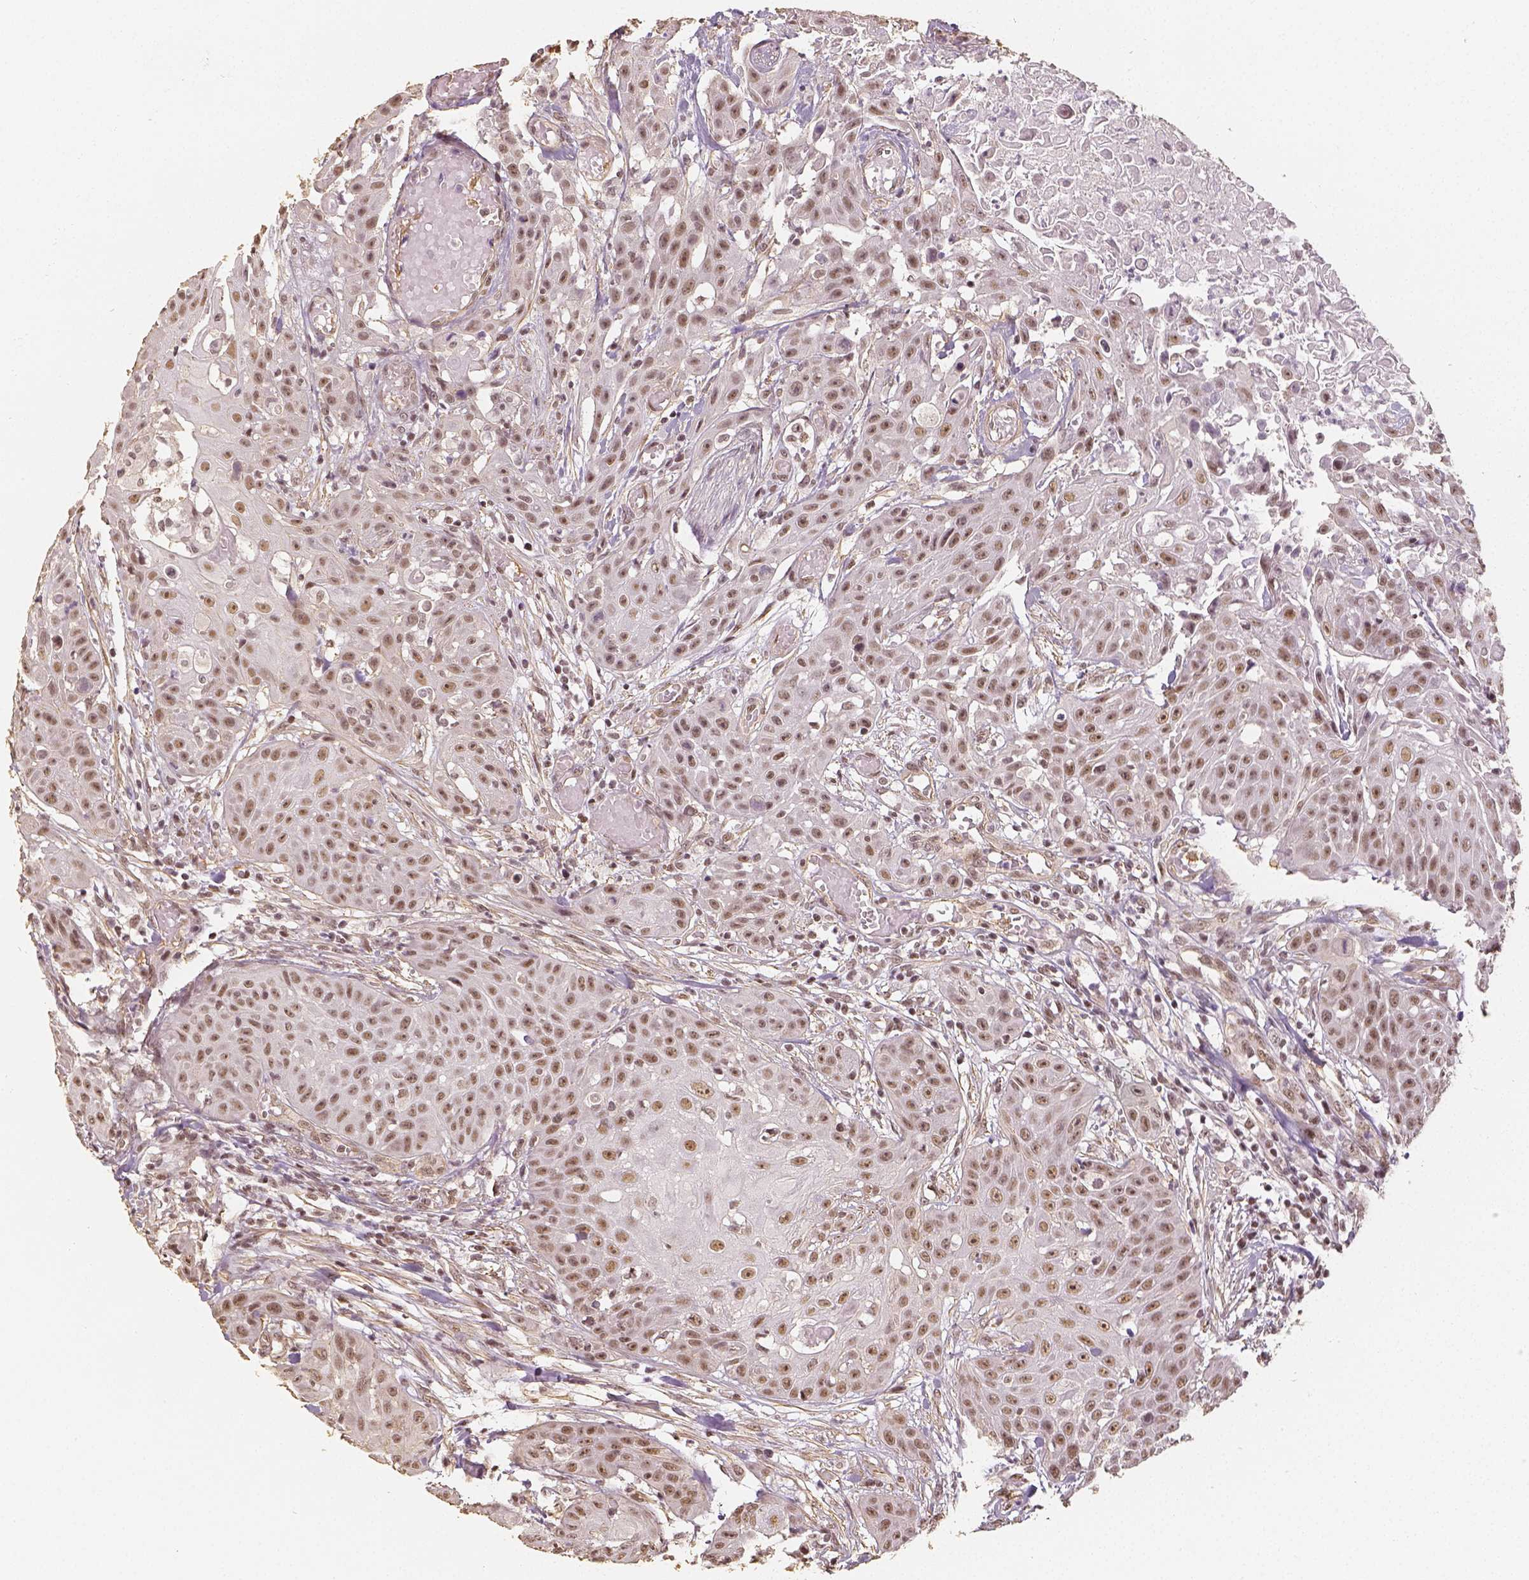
{"staining": {"intensity": "moderate", "quantity": ">75%", "location": "nuclear"}, "tissue": "head and neck cancer", "cell_type": "Tumor cells", "image_type": "cancer", "snomed": [{"axis": "morphology", "description": "Squamous cell carcinoma, NOS"}, {"axis": "topography", "description": "Oral tissue"}, {"axis": "topography", "description": "Head-Neck"}], "caption": "A brown stain shows moderate nuclear expression of a protein in head and neck cancer tumor cells. (brown staining indicates protein expression, while blue staining denotes nuclei).", "gene": "HDAC1", "patient": {"sex": "female", "age": 55}}